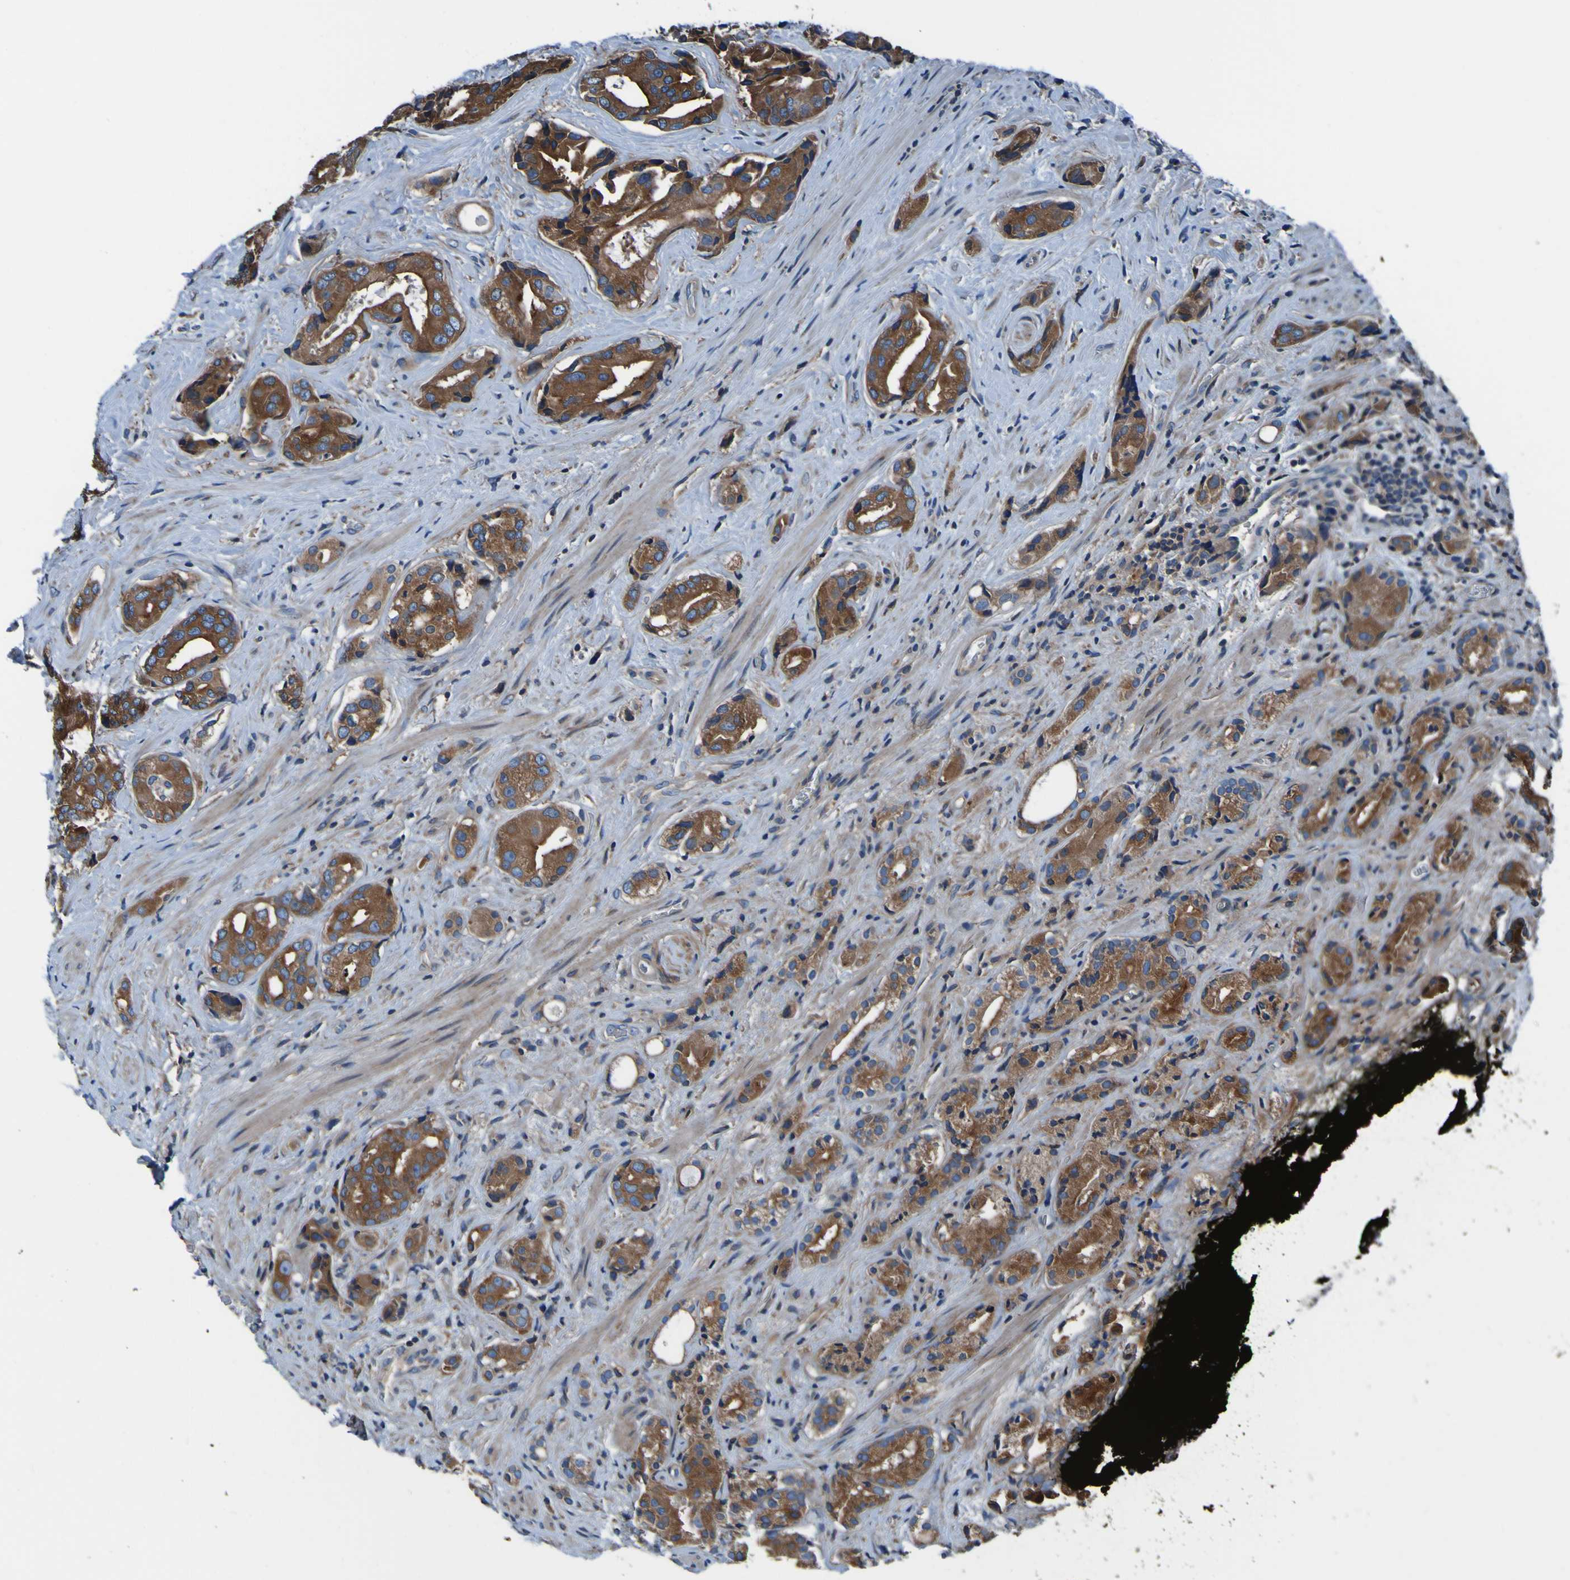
{"staining": {"intensity": "moderate", "quantity": ">75%", "location": "cytoplasmic/membranous"}, "tissue": "prostate cancer", "cell_type": "Tumor cells", "image_type": "cancer", "snomed": [{"axis": "morphology", "description": "Adenocarcinoma, High grade"}, {"axis": "topography", "description": "Prostate"}], "caption": "Prostate adenocarcinoma (high-grade) tissue demonstrates moderate cytoplasmic/membranous staining in about >75% of tumor cells", "gene": "RAB5B", "patient": {"sex": "male", "age": 71}}